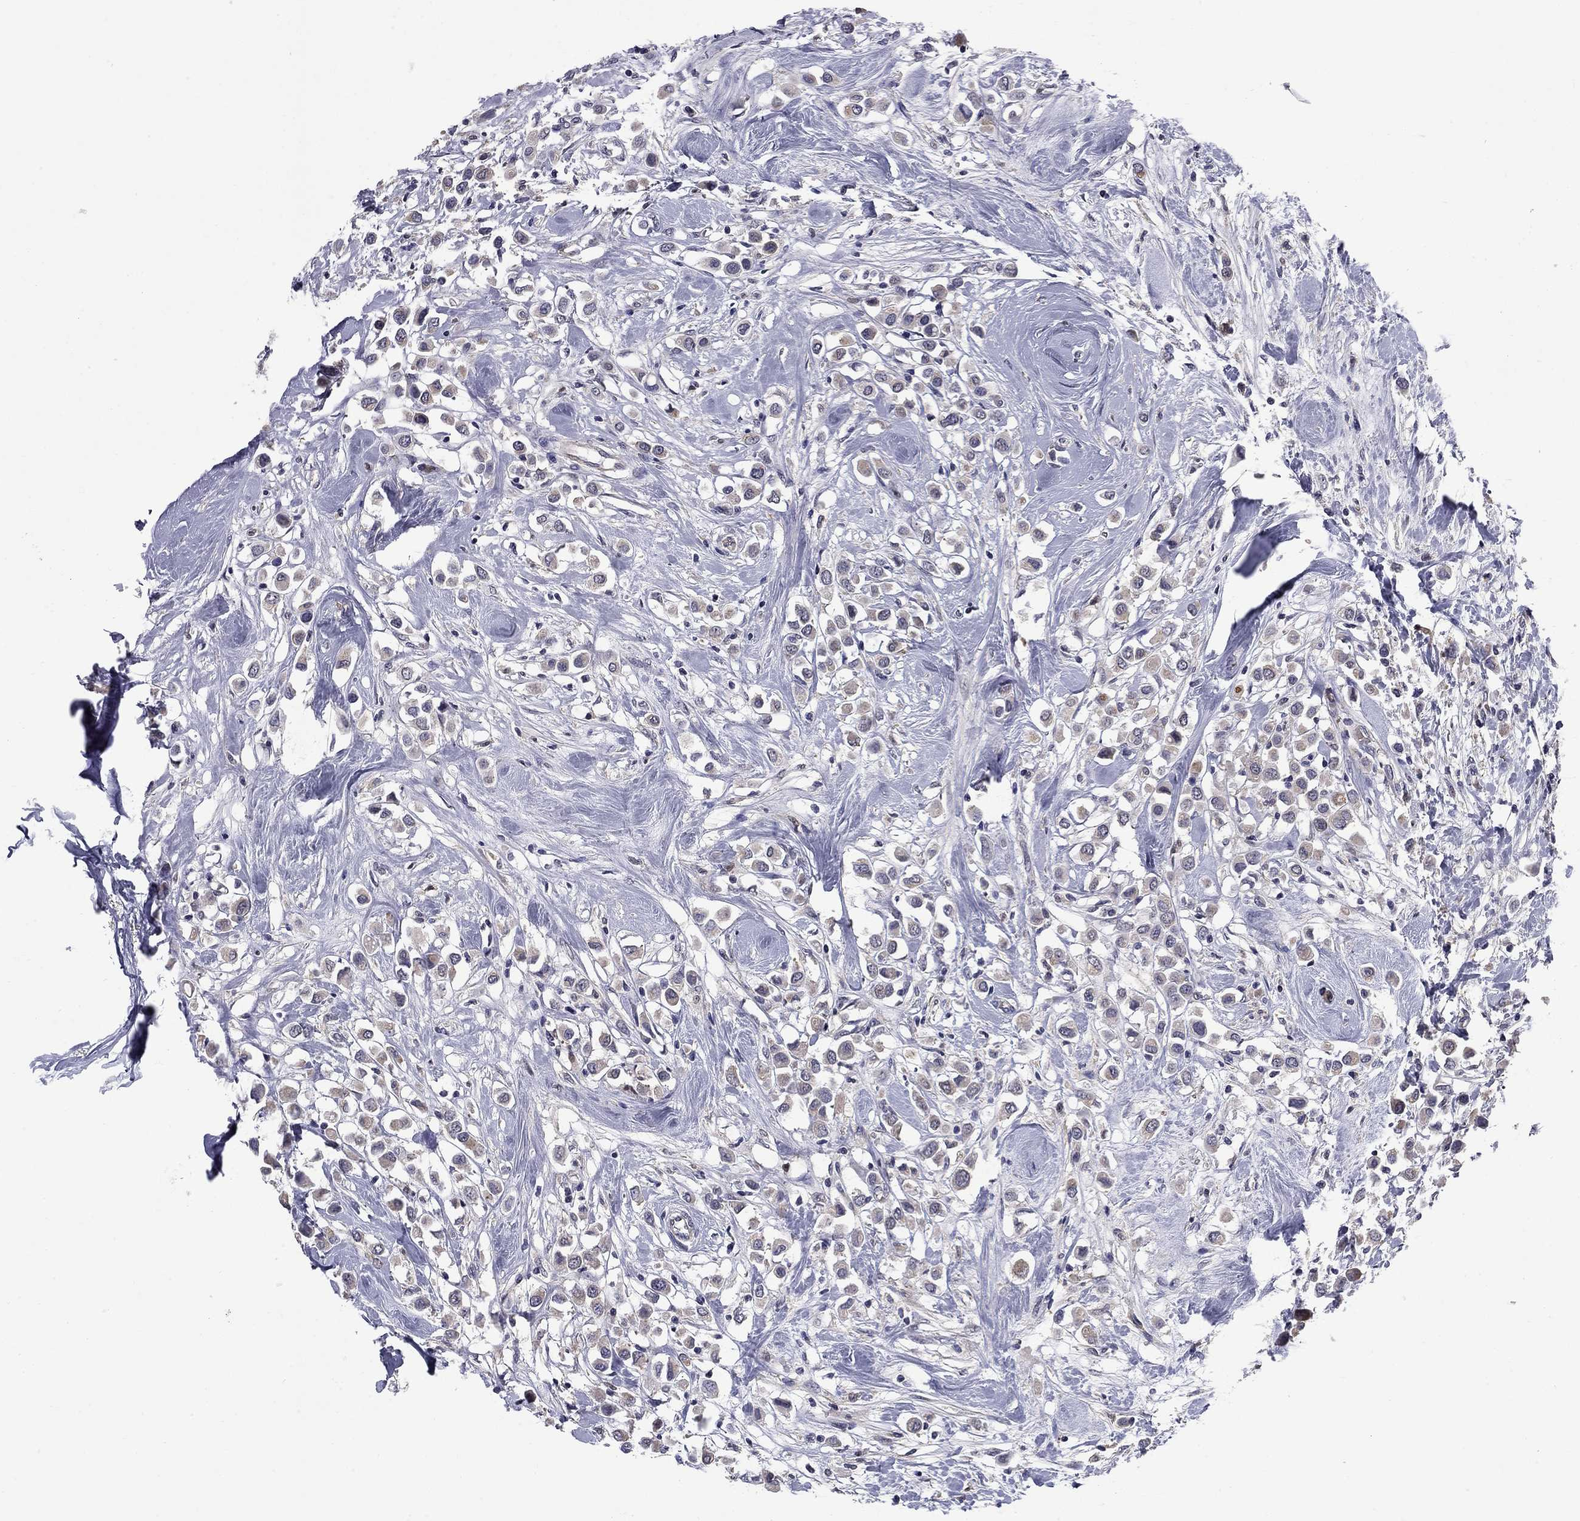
{"staining": {"intensity": "weak", "quantity": "25%-75%", "location": "cytoplasmic/membranous"}, "tissue": "breast cancer", "cell_type": "Tumor cells", "image_type": "cancer", "snomed": [{"axis": "morphology", "description": "Duct carcinoma"}, {"axis": "topography", "description": "Breast"}], "caption": "Human breast cancer stained with a protein marker shows weak staining in tumor cells.", "gene": "HTR4", "patient": {"sex": "female", "age": 61}}